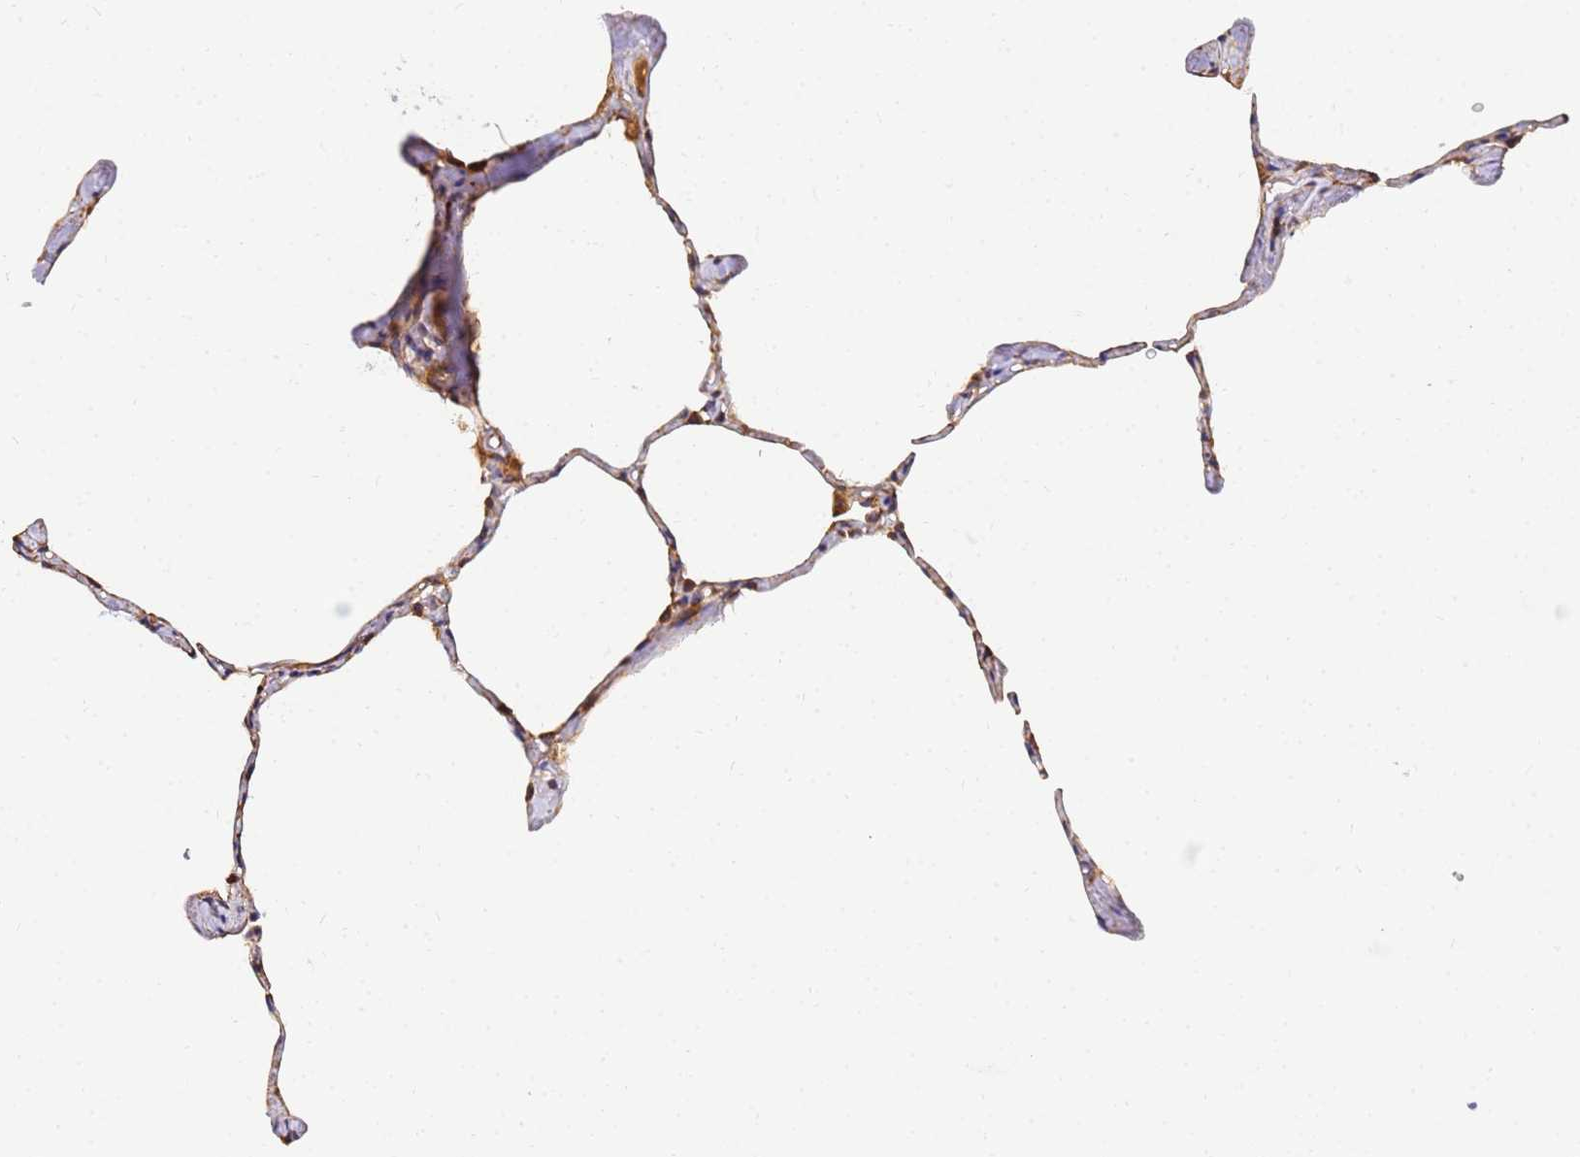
{"staining": {"intensity": "moderate", "quantity": "25%-75%", "location": "cytoplasmic/membranous"}, "tissue": "lung", "cell_type": "Alveolar cells", "image_type": "normal", "snomed": [{"axis": "morphology", "description": "Normal tissue, NOS"}, {"axis": "topography", "description": "Lung"}], "caption": "Immunohistochemical staining of normal lung shows medium levels of moderate cytoplasmic/membranous positivity in about 25%-75% of alveolar cells. The staining was performed using DAB to visualize the protein expression in brown, while the nuclei were stained in blue with hematoxylin (Magnification: 20x).", "gene": "POM121C", "patient": {"sex": "male", "age": 65}}